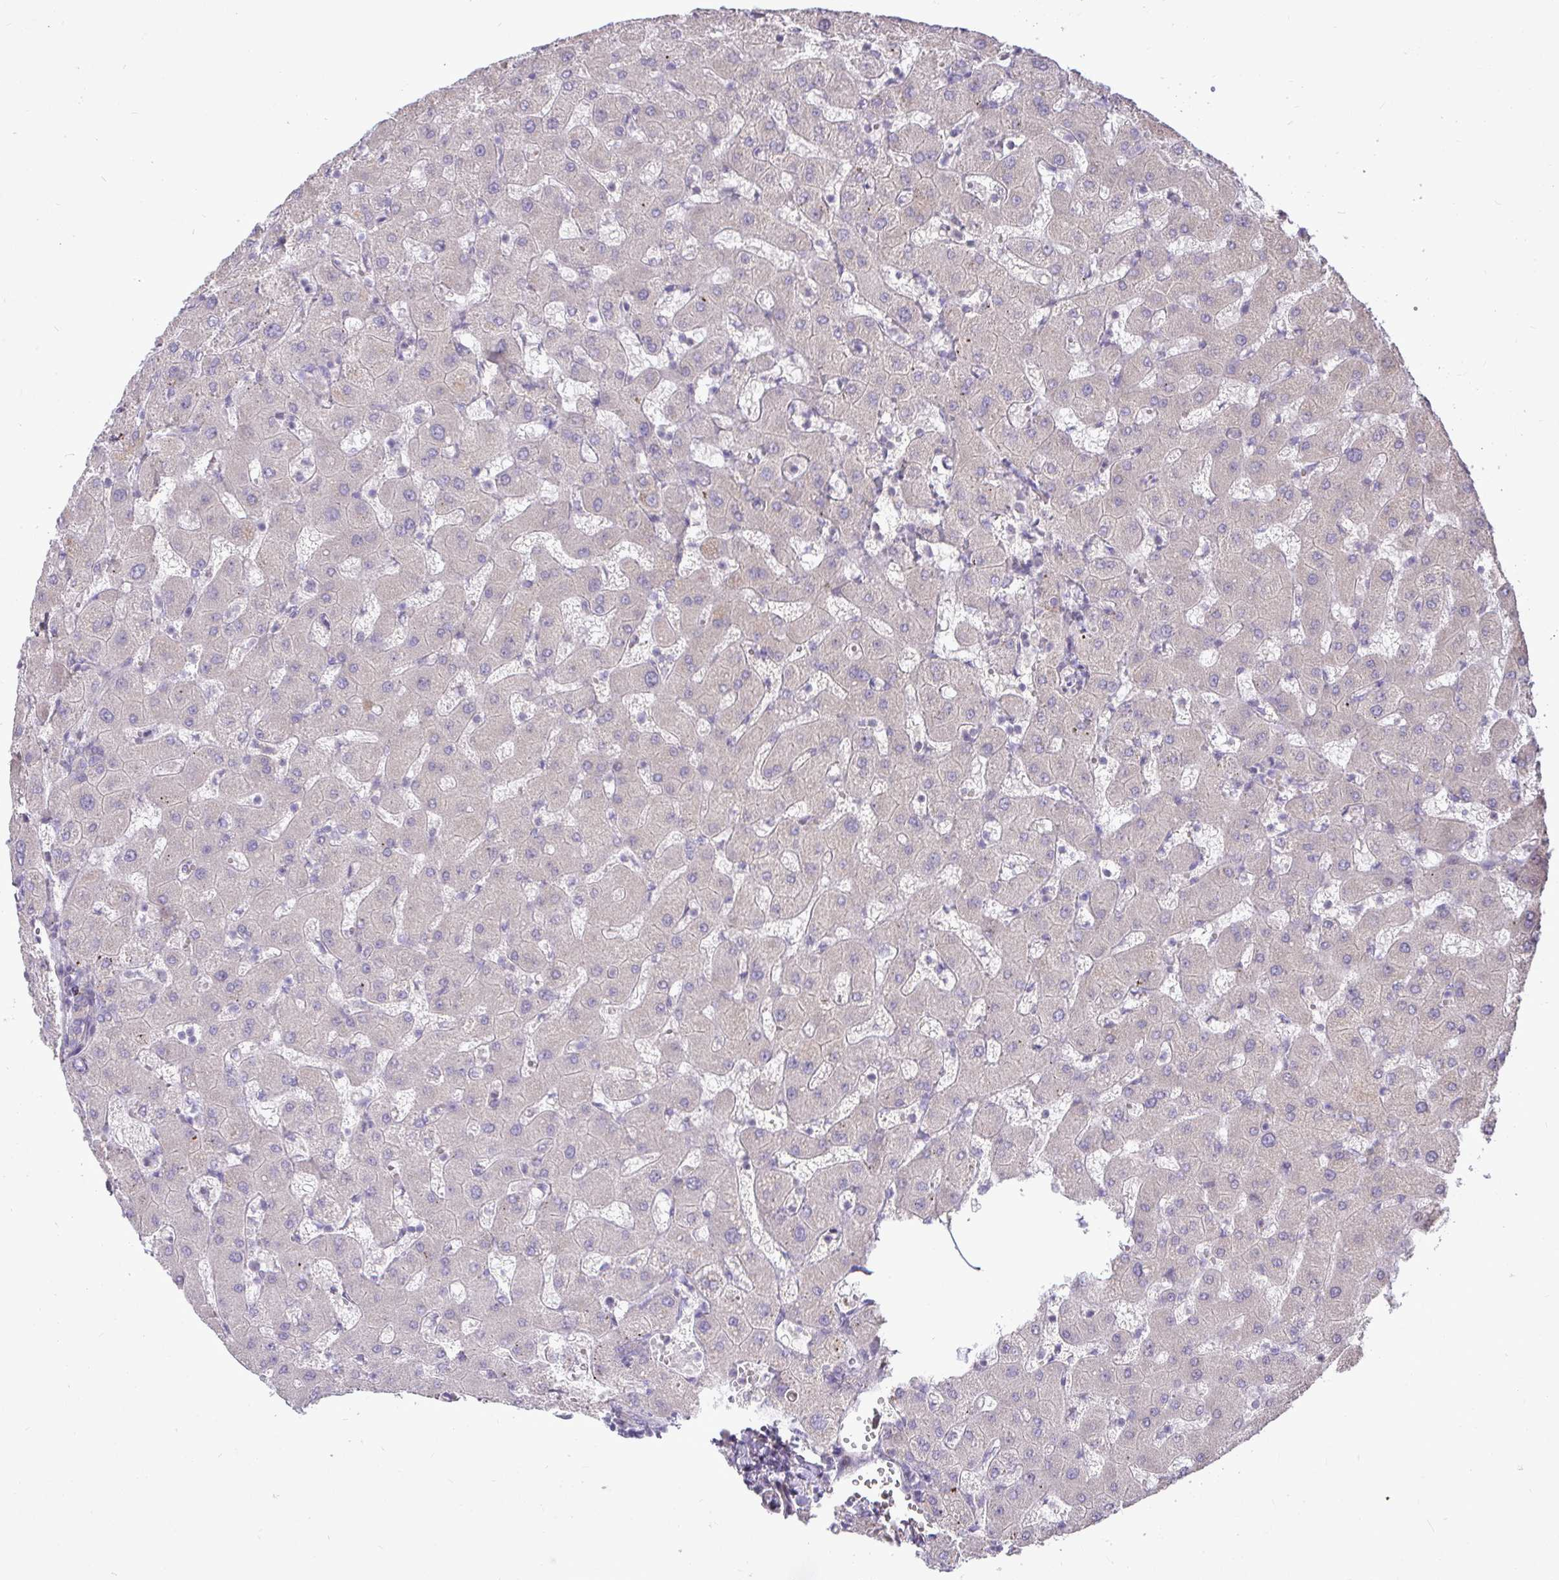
{"staining": {"intensity": "weak", "quantity": ">75%", "location": "cytoplasmic/membranous"}, "tissue": "liver", "cell_type": "Cholangiocytes", "image_type": "normal", "snomed": [{"axis": "morphology", "description": "Normal tissue, NOS"}, {"axis": "topography", "description": "Liver"}], "caption": "DAB (3,3'-diaminobenzidine) immunohistochemical staining of normal human liver reveals weak cytoplasmic/membranous protein positivity in about >75% of cholangiocytes.", "gene": "STRIP1", "patient": {"sex": "female", "age": 63}}